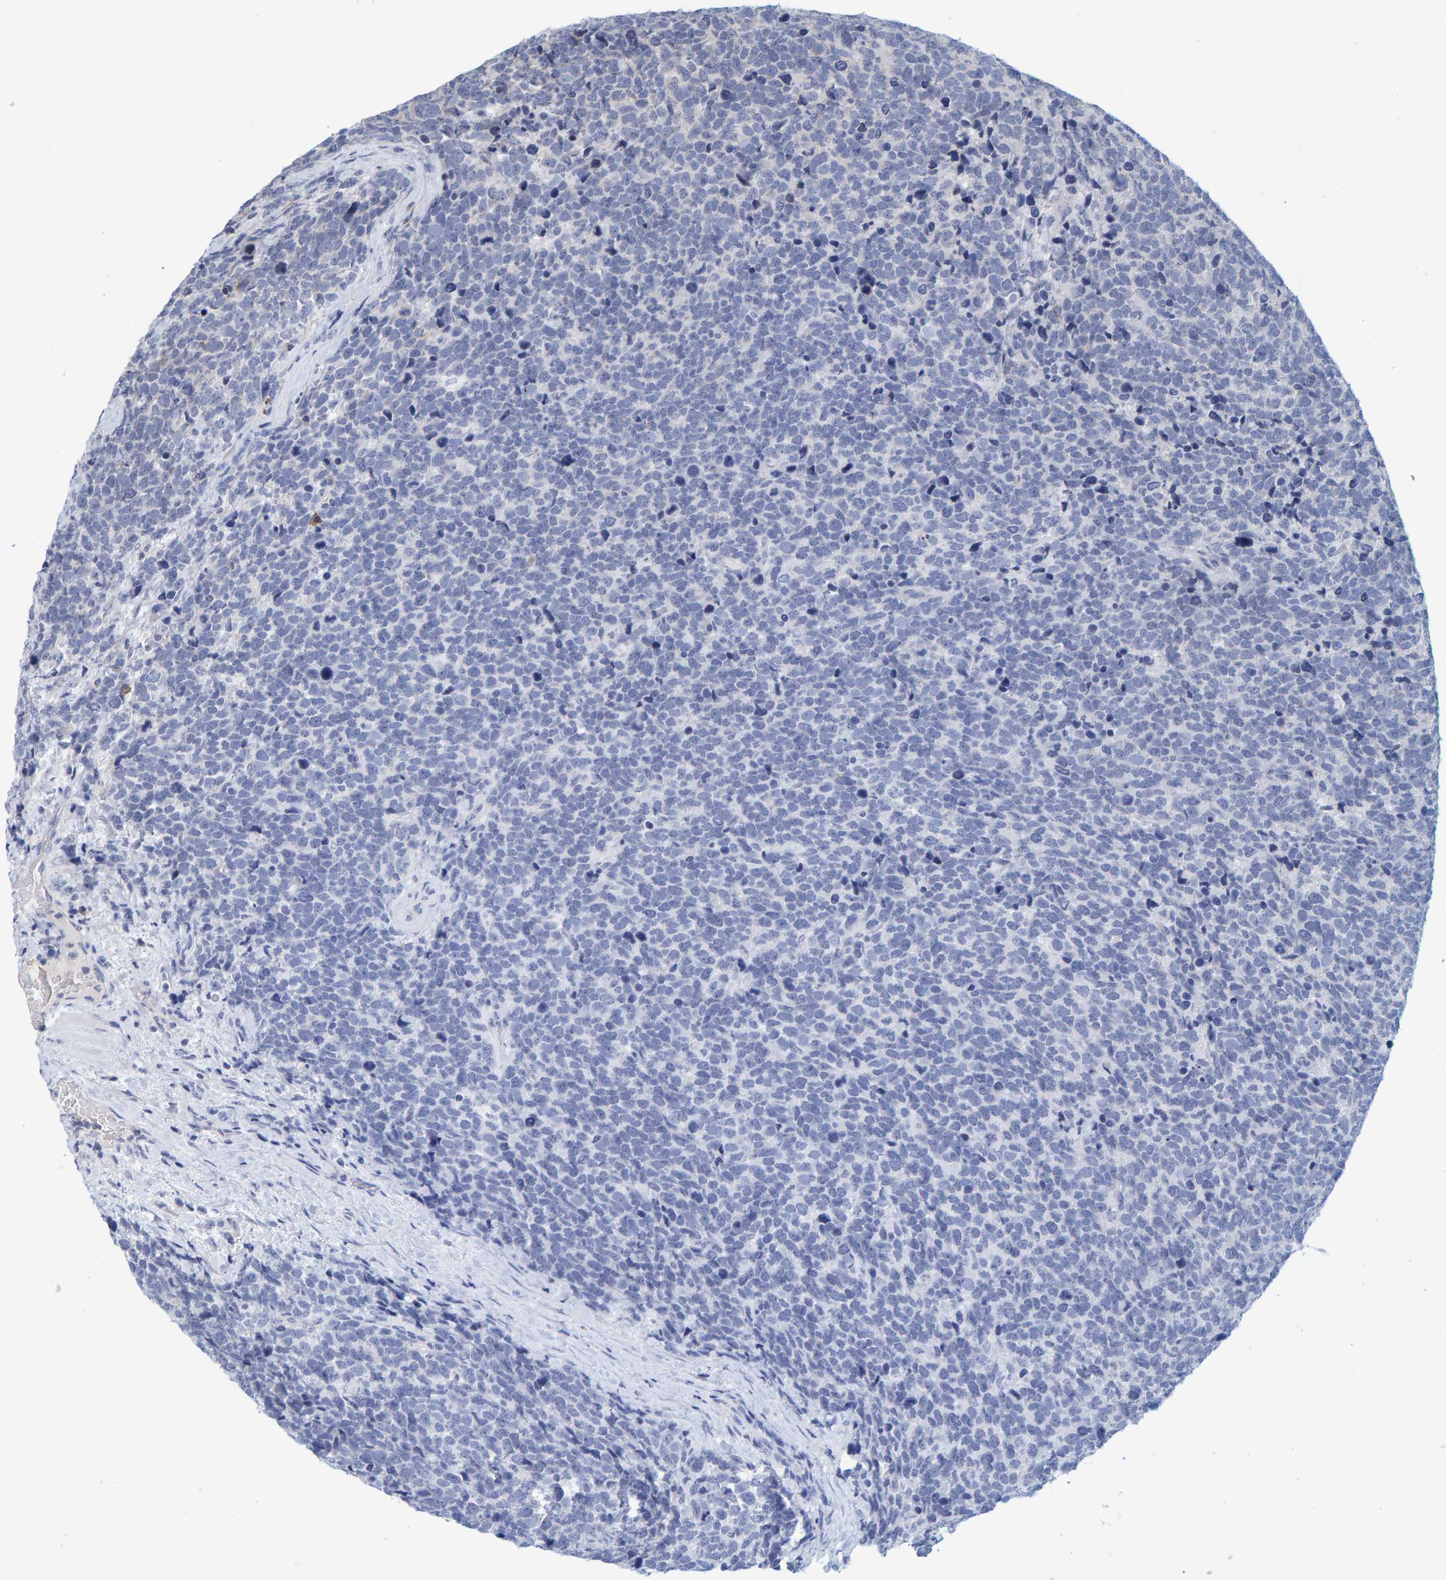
{"staining": {"intensity": "negative", "quantity": "none", "location": "none"}, "tissue": "urothelial cancer", "cell_type": "Tumor cells", "image_type": "cancer", "snomed": [{"axis": "morphology", "description": "Urothelial carcinoma, High grade"}, {"axis": "topography", "description": "Urinary bladder"}], "caption": "Immunohistochemistry of urothelial carcinoma (high-grade) displays no expression in tumor cells. Brightfield microscopy of IHC stained with DAB (3,3'-diaminobenzidine) (brown) and hematoxylin (blue), captured at high magnification.", "gene": "ZNF77", "patient": {"sex": "female", "age": 82}}